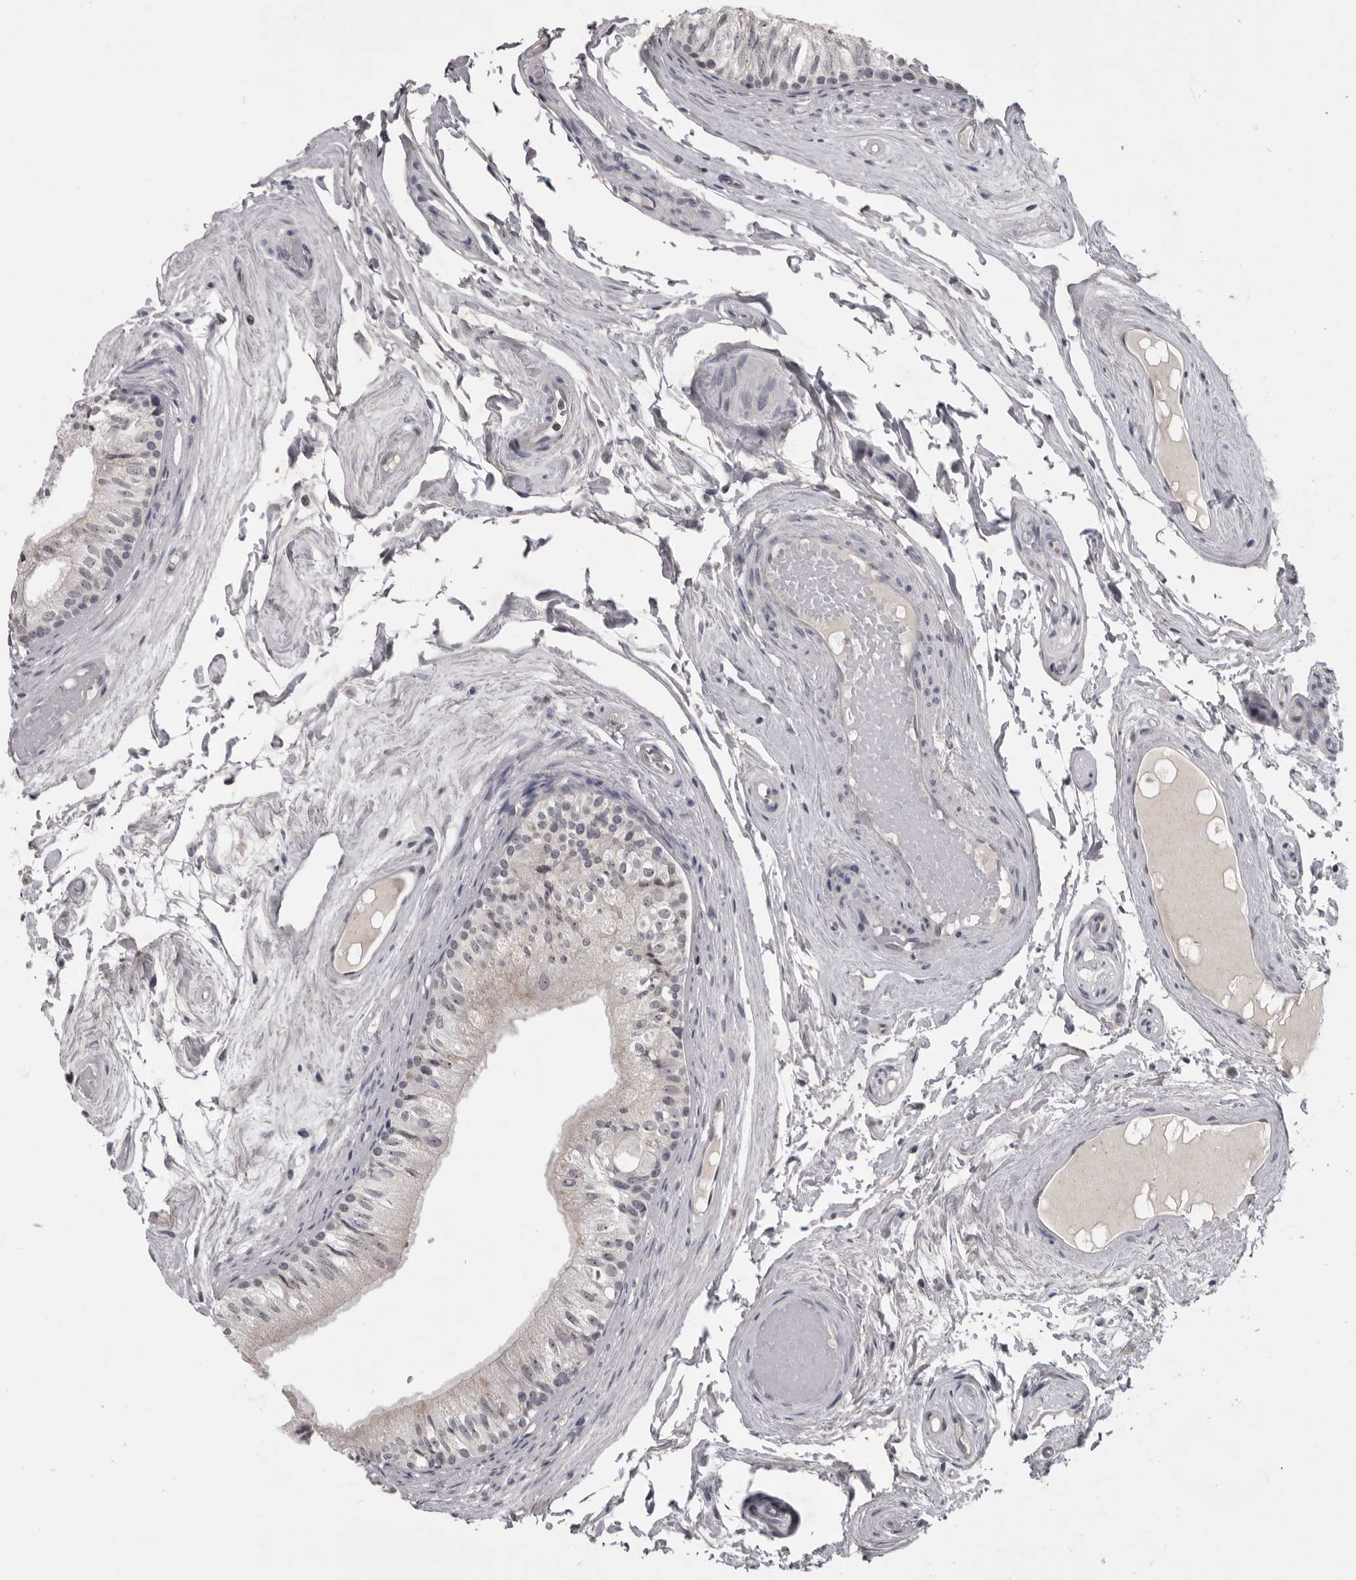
{"staining": {"intensity": "weak", "quantity": "25%-75%", "location": "nuclear"}, "tissue": "epididymis", "cell_type": "Glandular cells", "image_type": "normal", "snomed": [{"axis": "morphology", "description": "Normal tissue, NOS"}, {"axis": "topography", "description": "Epididymis"}], "caption": "Immunohistochemistry (IHC) staining of unremarkable epididymis, which reveals low levels of weak nuclear staining in approximately 25%-75% of glandular cells indicating weak nuclear protein staining. The staining was performed using DAB (3,3'-diaminobenzidine) (brown) for protein detection and nuclei were counterstained in hematoxylin (blue).", "gene": "MRTO4", "patient": {"sex": "male", "age": 79}}